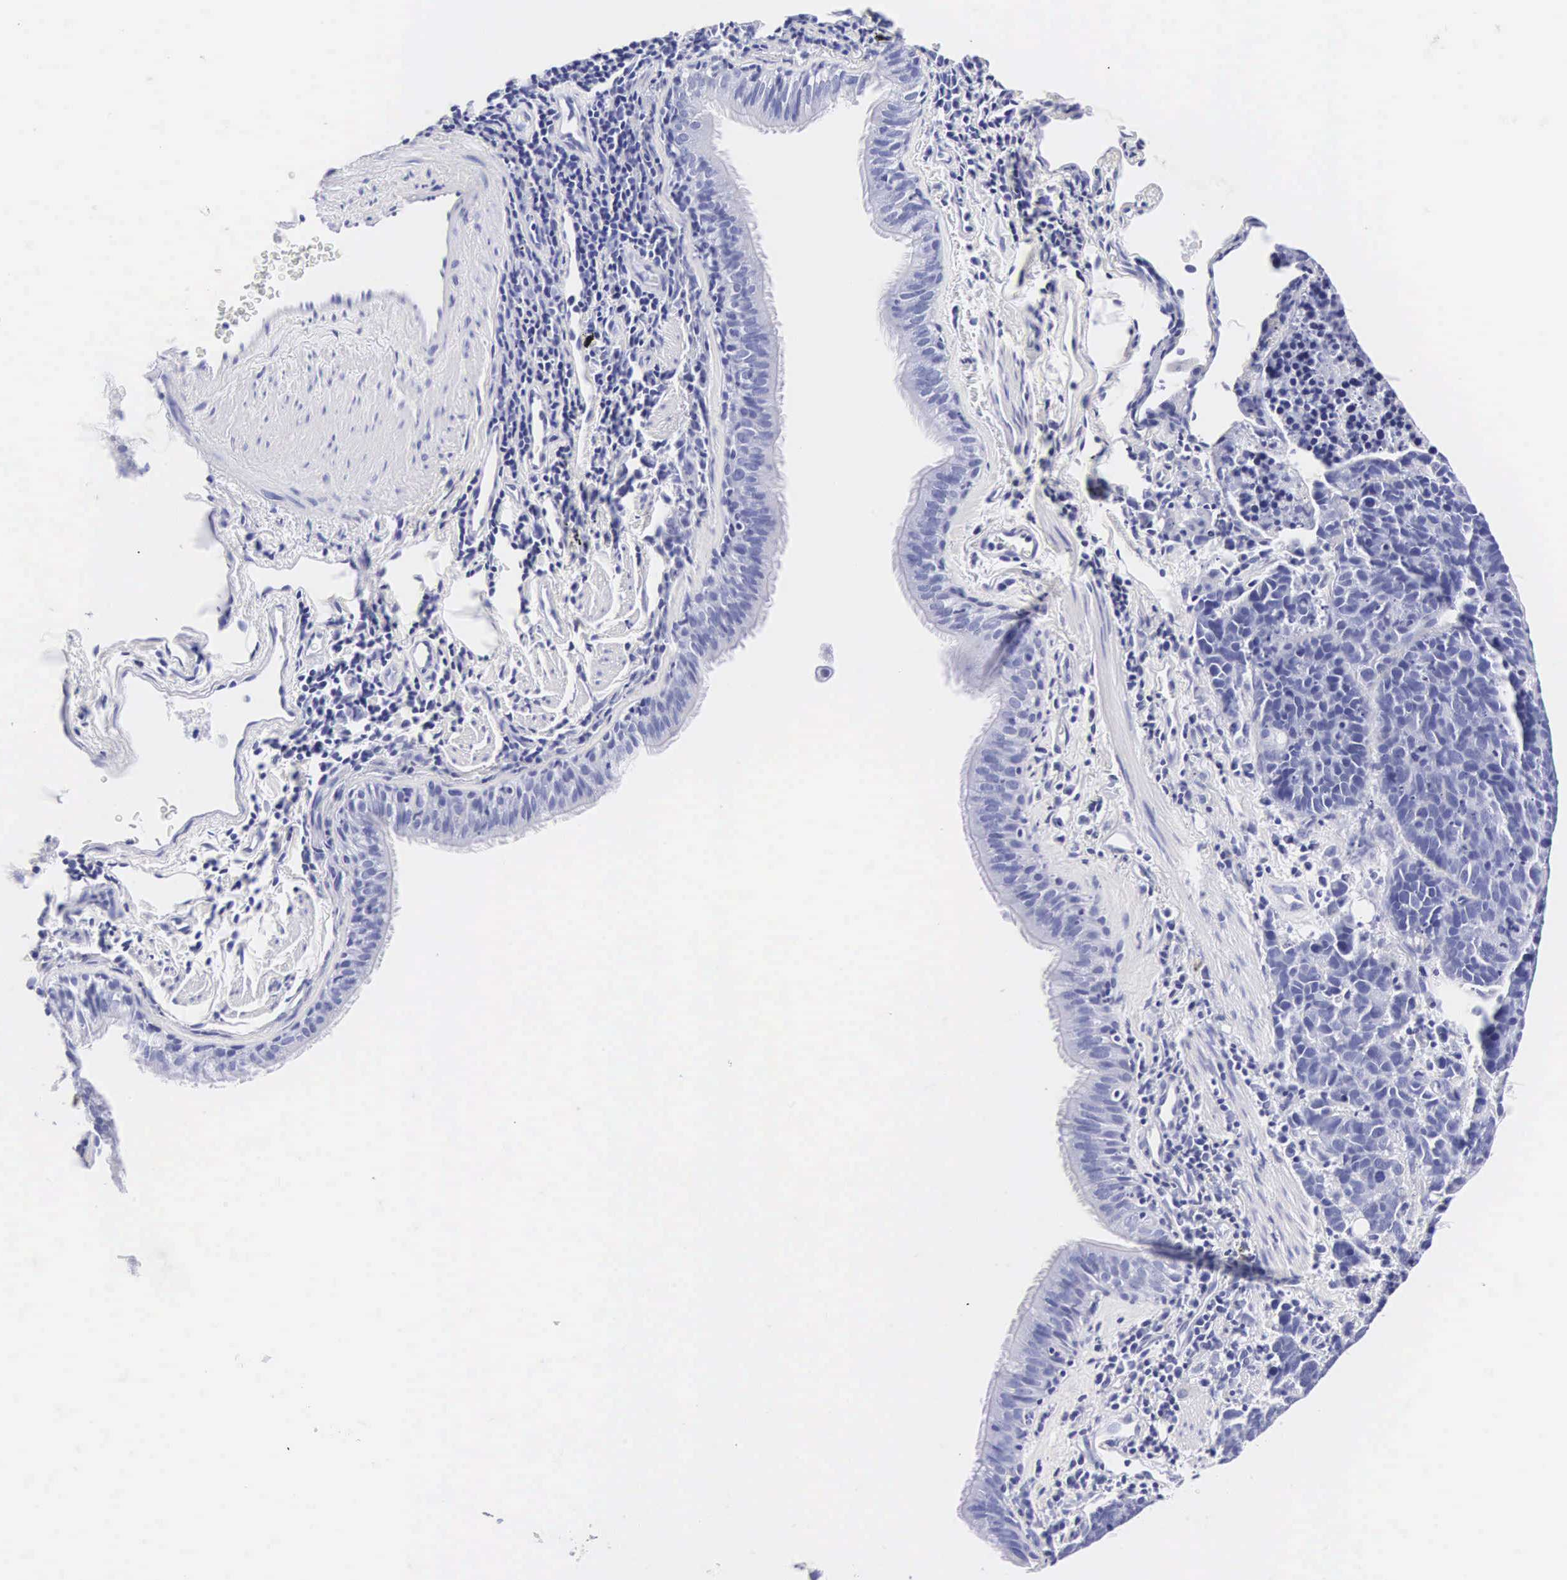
{"staining": {"intensity": "negative", "quantity": "none", "location": "none"}, "tissue": "lung cancer", "cell_type": "Tumor cells", "image_type": "cancer", "snomed": [{"axis": "morphology", "description": "Neoplasm, malignant, NOS"}, {"axis": "topography", "description": "Lung"}], "caption": "An immunohistochemistry photomicrograph of lung cancer is shown. There is no staining in tumor cells of lung cancer. (Brightfield microscopy of DAB immunohistochemistry at high magnification).", "gene": "INS", "patient": {"sex": "female", "age": 75}}